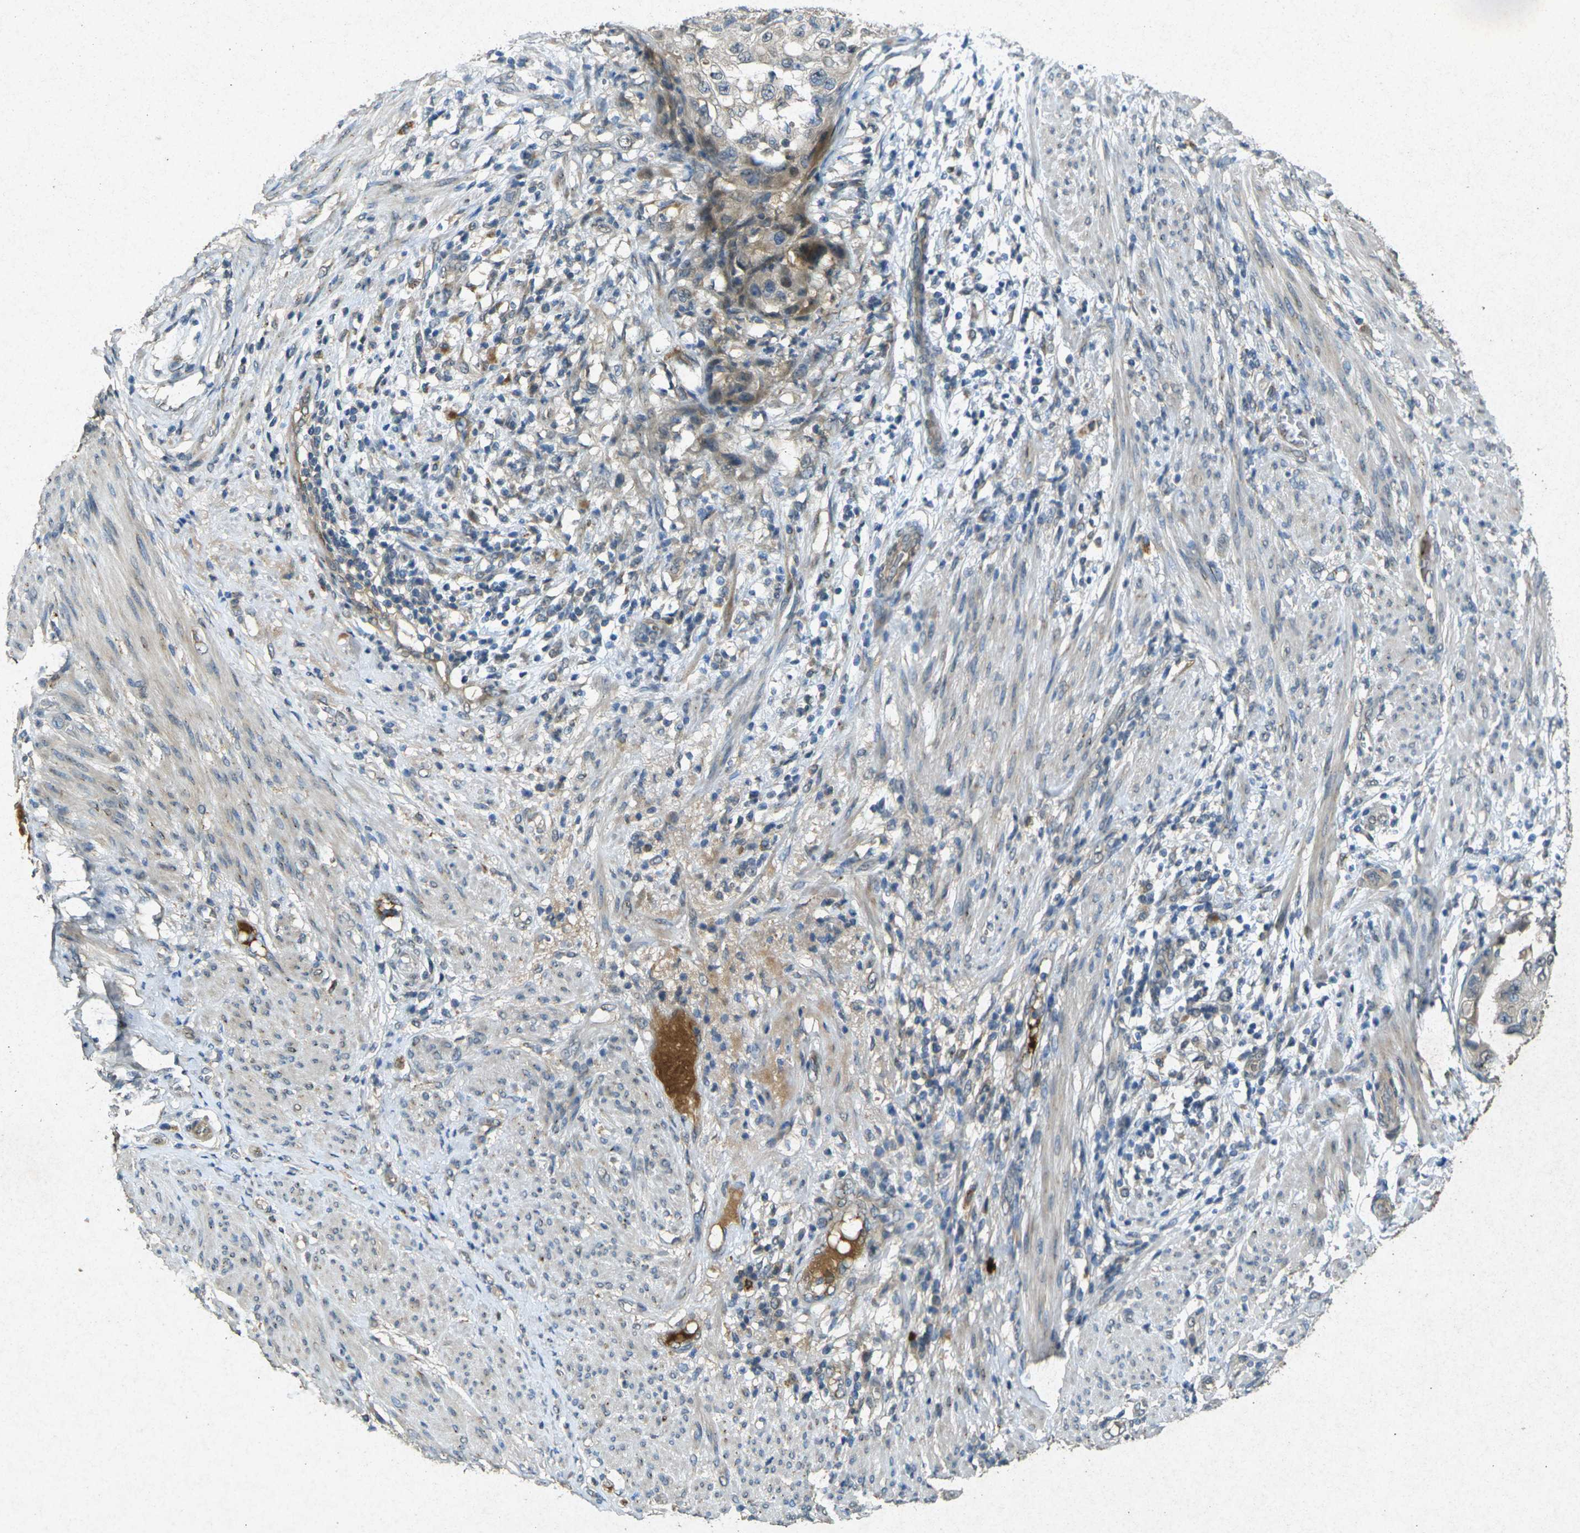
{"staining": {"intensity": "weak", "quantity": ">75%", "location": "cytoplasmic/membranous"}, "tissue": "endometrial cancer", "cell_type": "Tumor cells", "image_type": "cancer", "snomed": [{"axis": "morphology", "description": "Adenocarcinoma, NOS"}, {"axis": "topography", "description": "Endometrium"}], "caption": "A micrograph of human adenocarcinoma (endometrial) stained for a protein displays weak cytoplasmic/membranous brown staining in tumor cells.", "gene": "RGMA", "patient": {"sex": "female", "age": 85}}